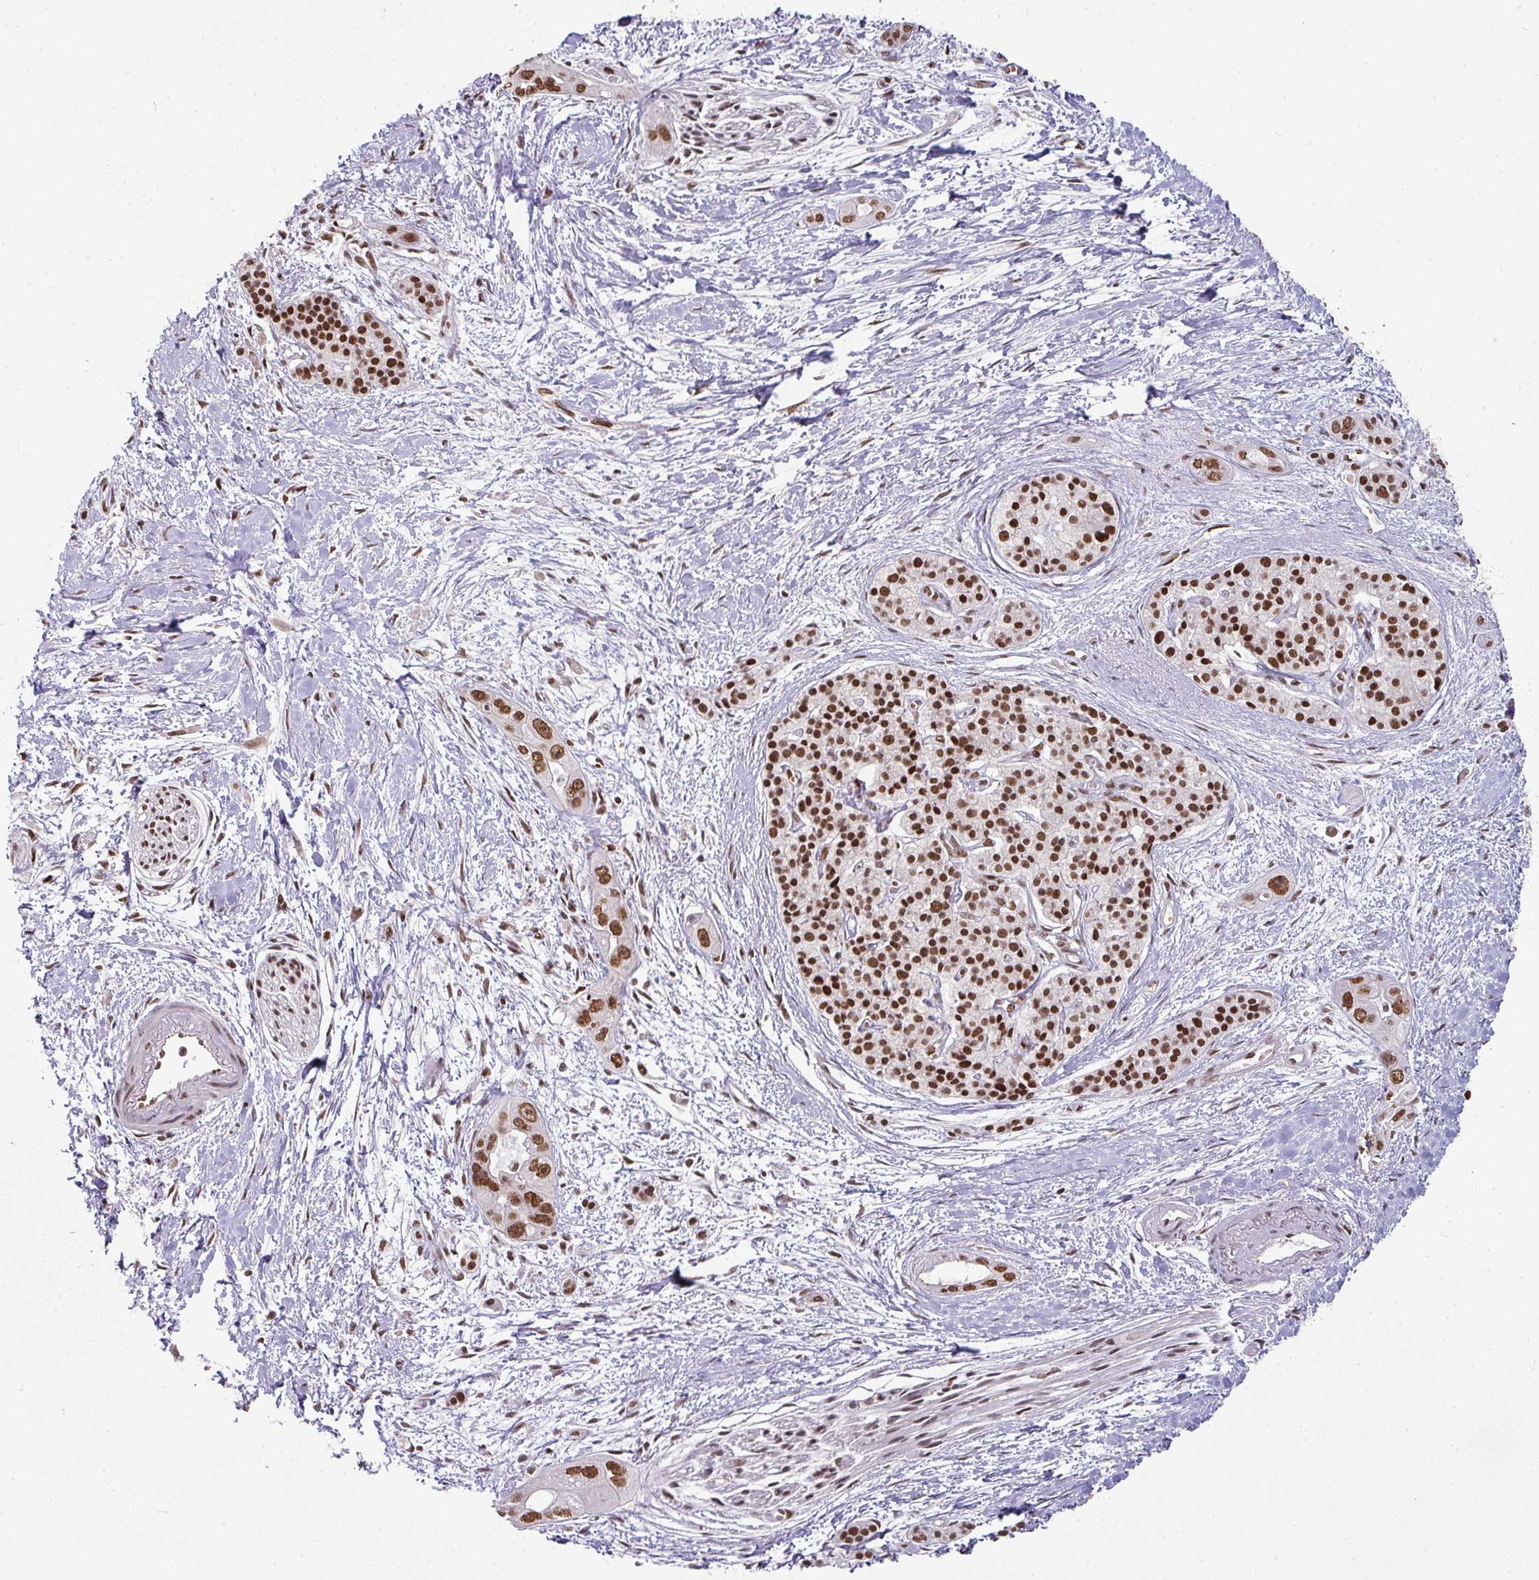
{"staining": {"intensity": "strong", "quantity": ">75%", "location": "nuclear"}, "tissue": "pancreatic cancer", "cell_type": "Tumor cells", "image_type": "cancer", "snomed": [{"axis": "morphology", "description": "Adenocarcinoma, NOS"}, {"axis": "topography", "description": "Pancreas"}], "caption": "High-power microscopy captured an immunohistochemistry (IHC) photomicrograph of adenocarcinoma (pancreatic), revealing strong nuclear positivity in approximately >75% of tumor cells.", "gene": "NCOA5", "patient": {"sex": "female", "age": 50}}